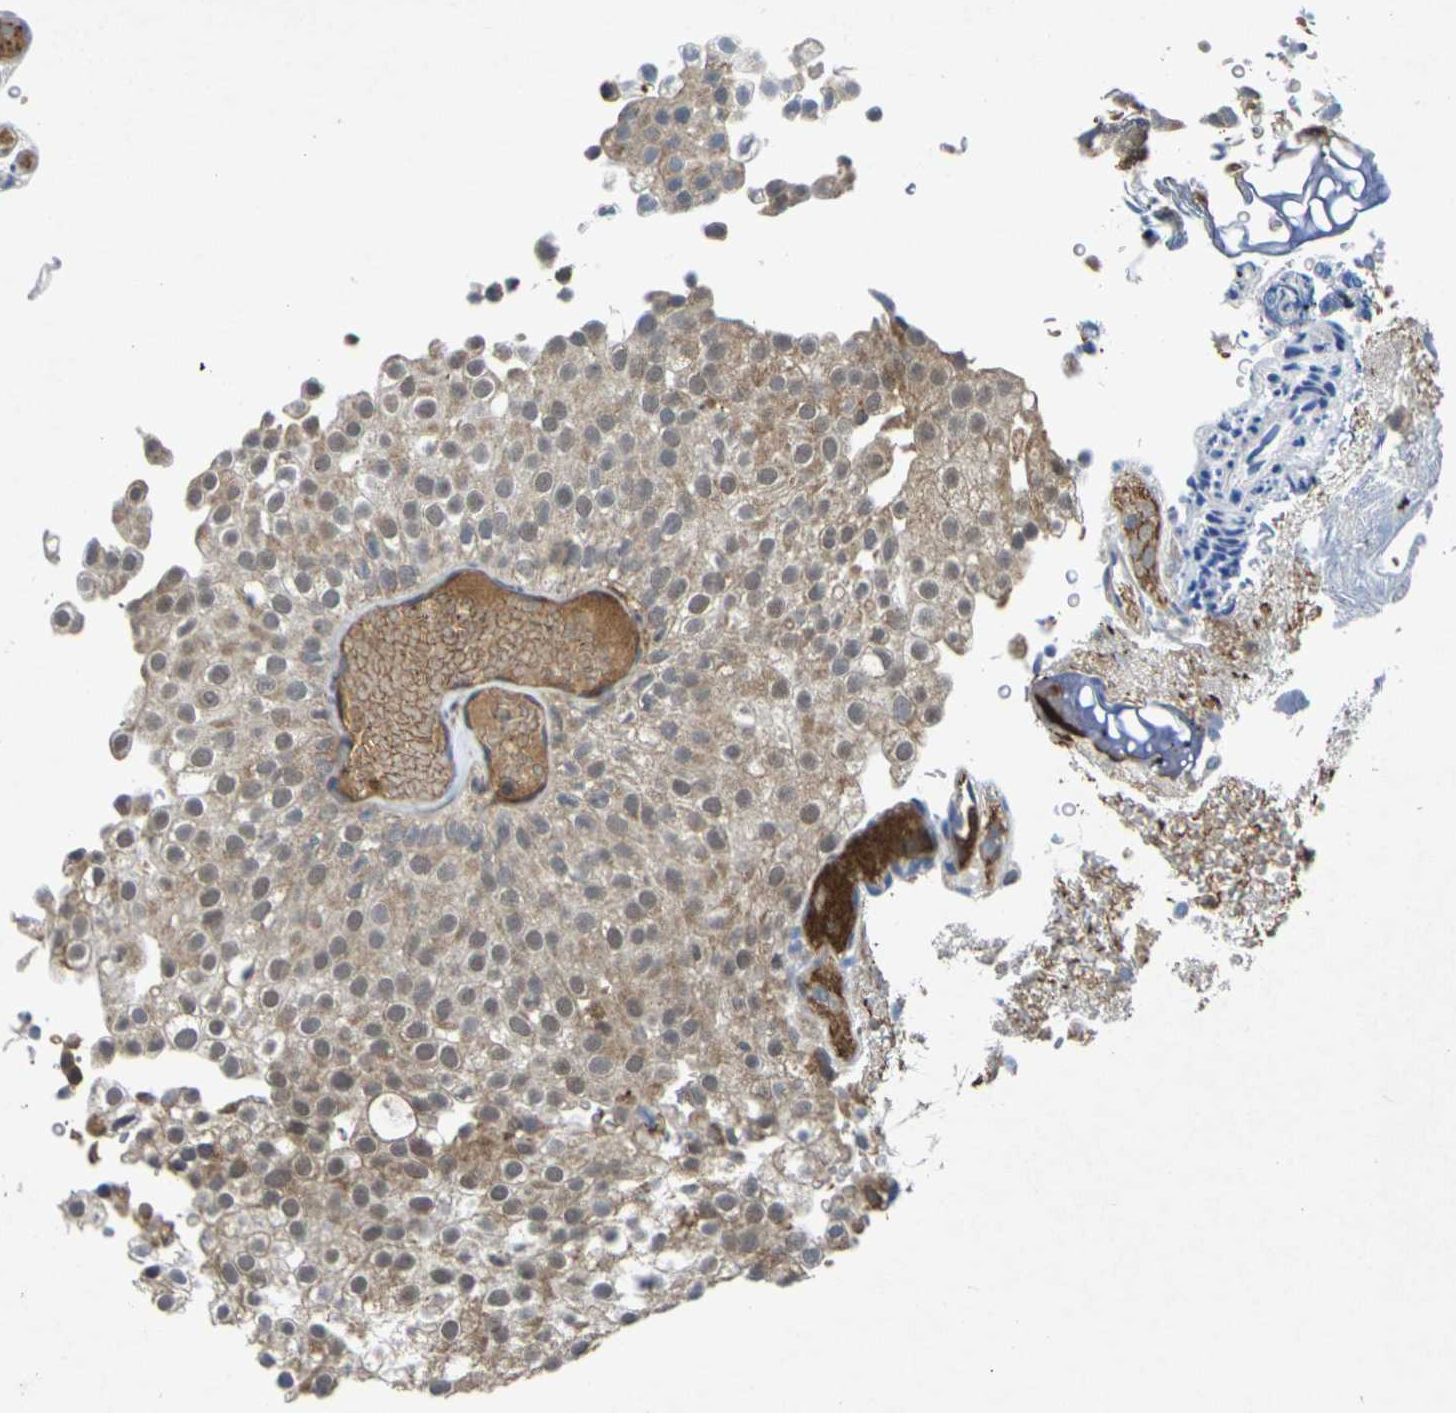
{"staining": {"intensity": "negative", "quantity": "none", "location": "none"}, "tissue": "urothelial cancer", "cell_type": "Tumor cells", "image_type": "cancer", "snomed": [{"axis": "morphology", "description": "Urothelial carcinoma, Low grade"}, {"axis": "topography", "description": "Urinary bladder"}], "caption": "Tumor cells are negative for protein expression in human urothelial cancer.", "gene": "KIF1B", "patient": {"sex": "male", "age": 78}}